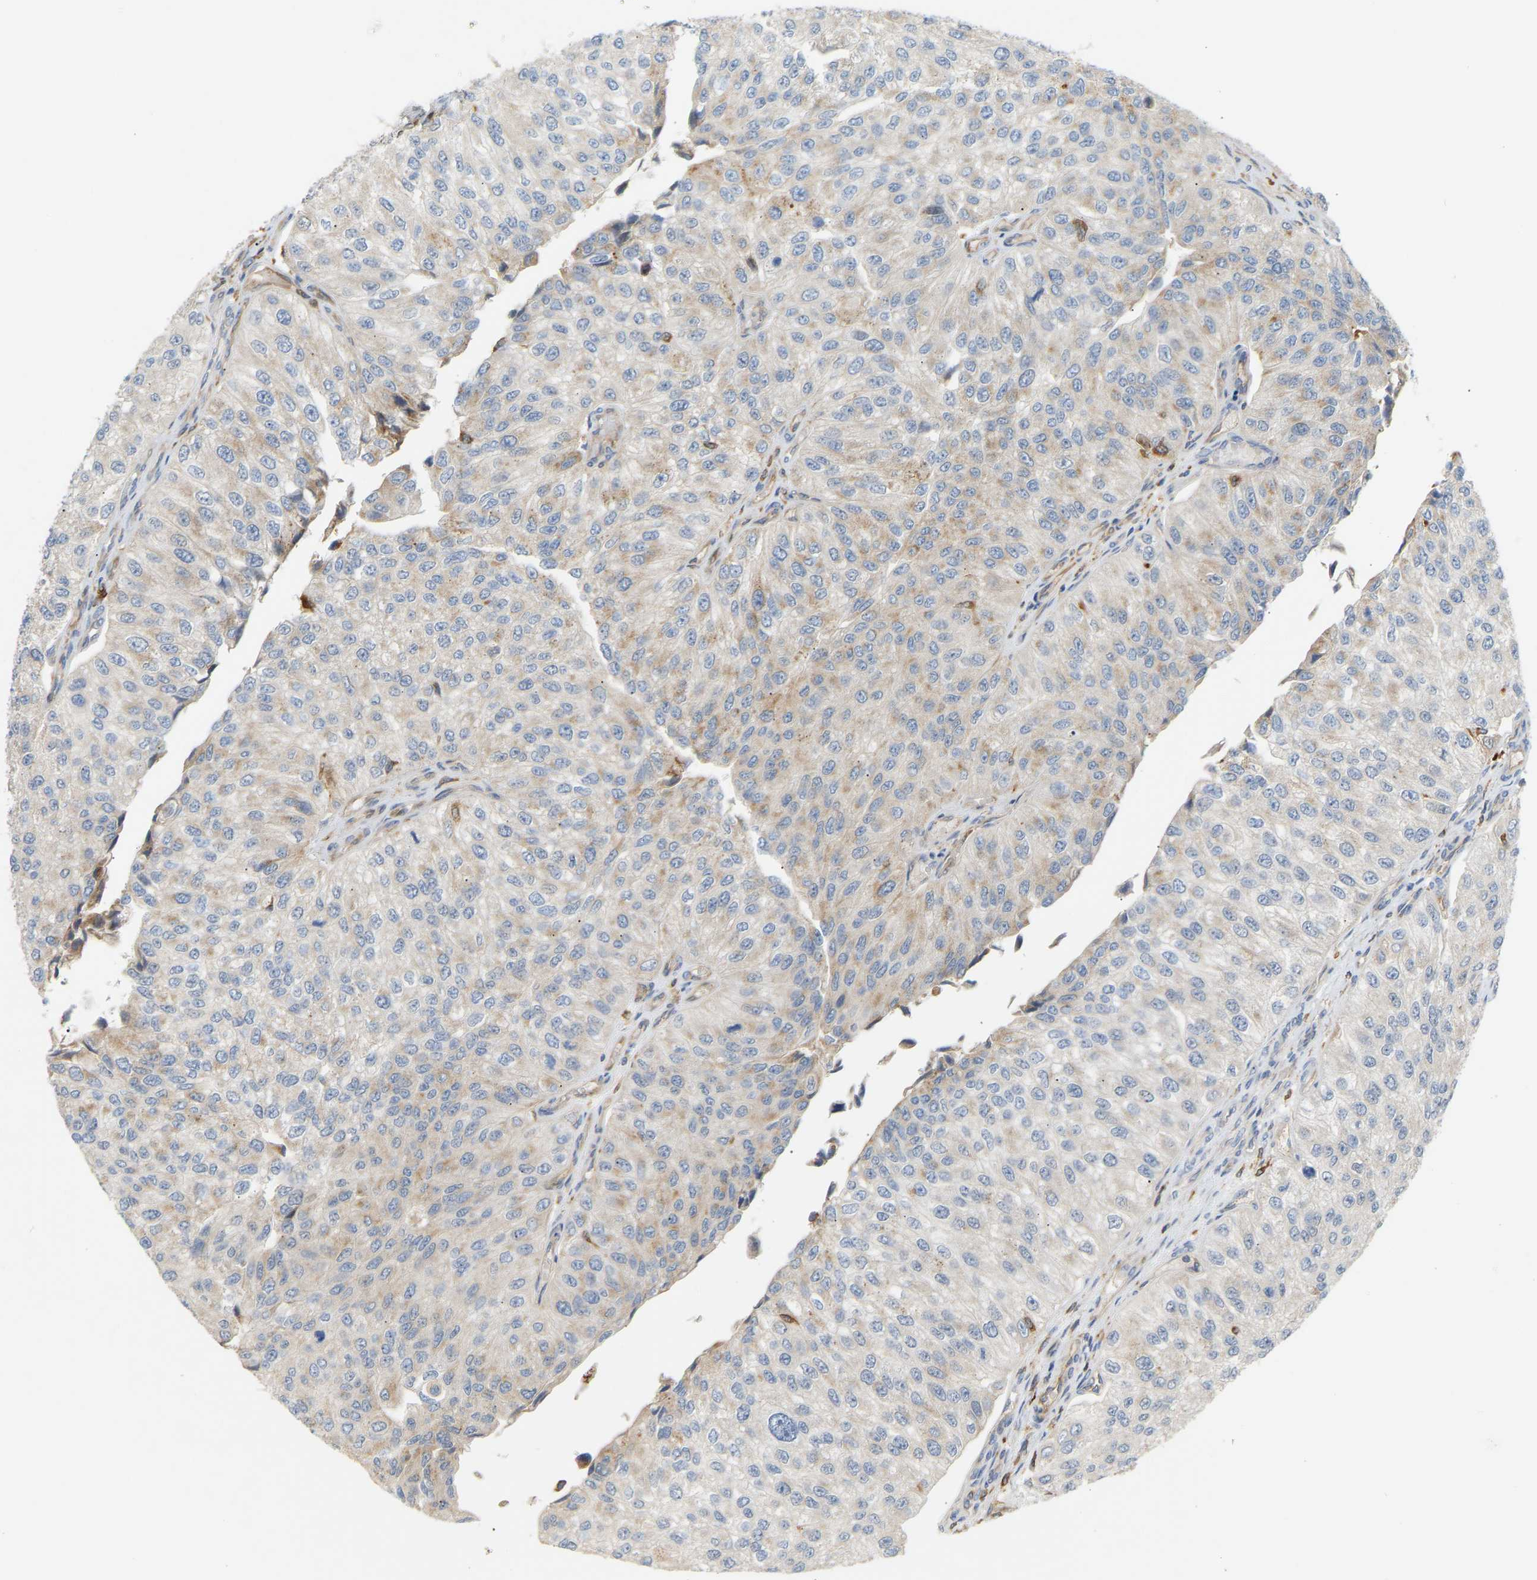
{"staining": {"intensity": "weak", "quantity": "<25%", "location": "cytoplasmic/membranous"}, "tissue": "urothelial cancer", "cell_type": "Tumor cells", "image_type": "cancer", "snomed": [{"axis": "morphology", "description": "Urothelial carcinoma, High grade"}, {"axis": "topography", "description": "Kidney"}, {"axis": "topography", "description": "Urinary bladder"}], "caption": "The immunohistochemistry photomicrograph has no significant positivity in tumor cells of urothelial cancer tissue. (Stains: DAB immunohistochemistry with hematoxylin counter stain, Microscopy: brightfield microscopy at high magnification).", "gene": "PLCG2", "patient": {"sex": "male", "age": 77}}